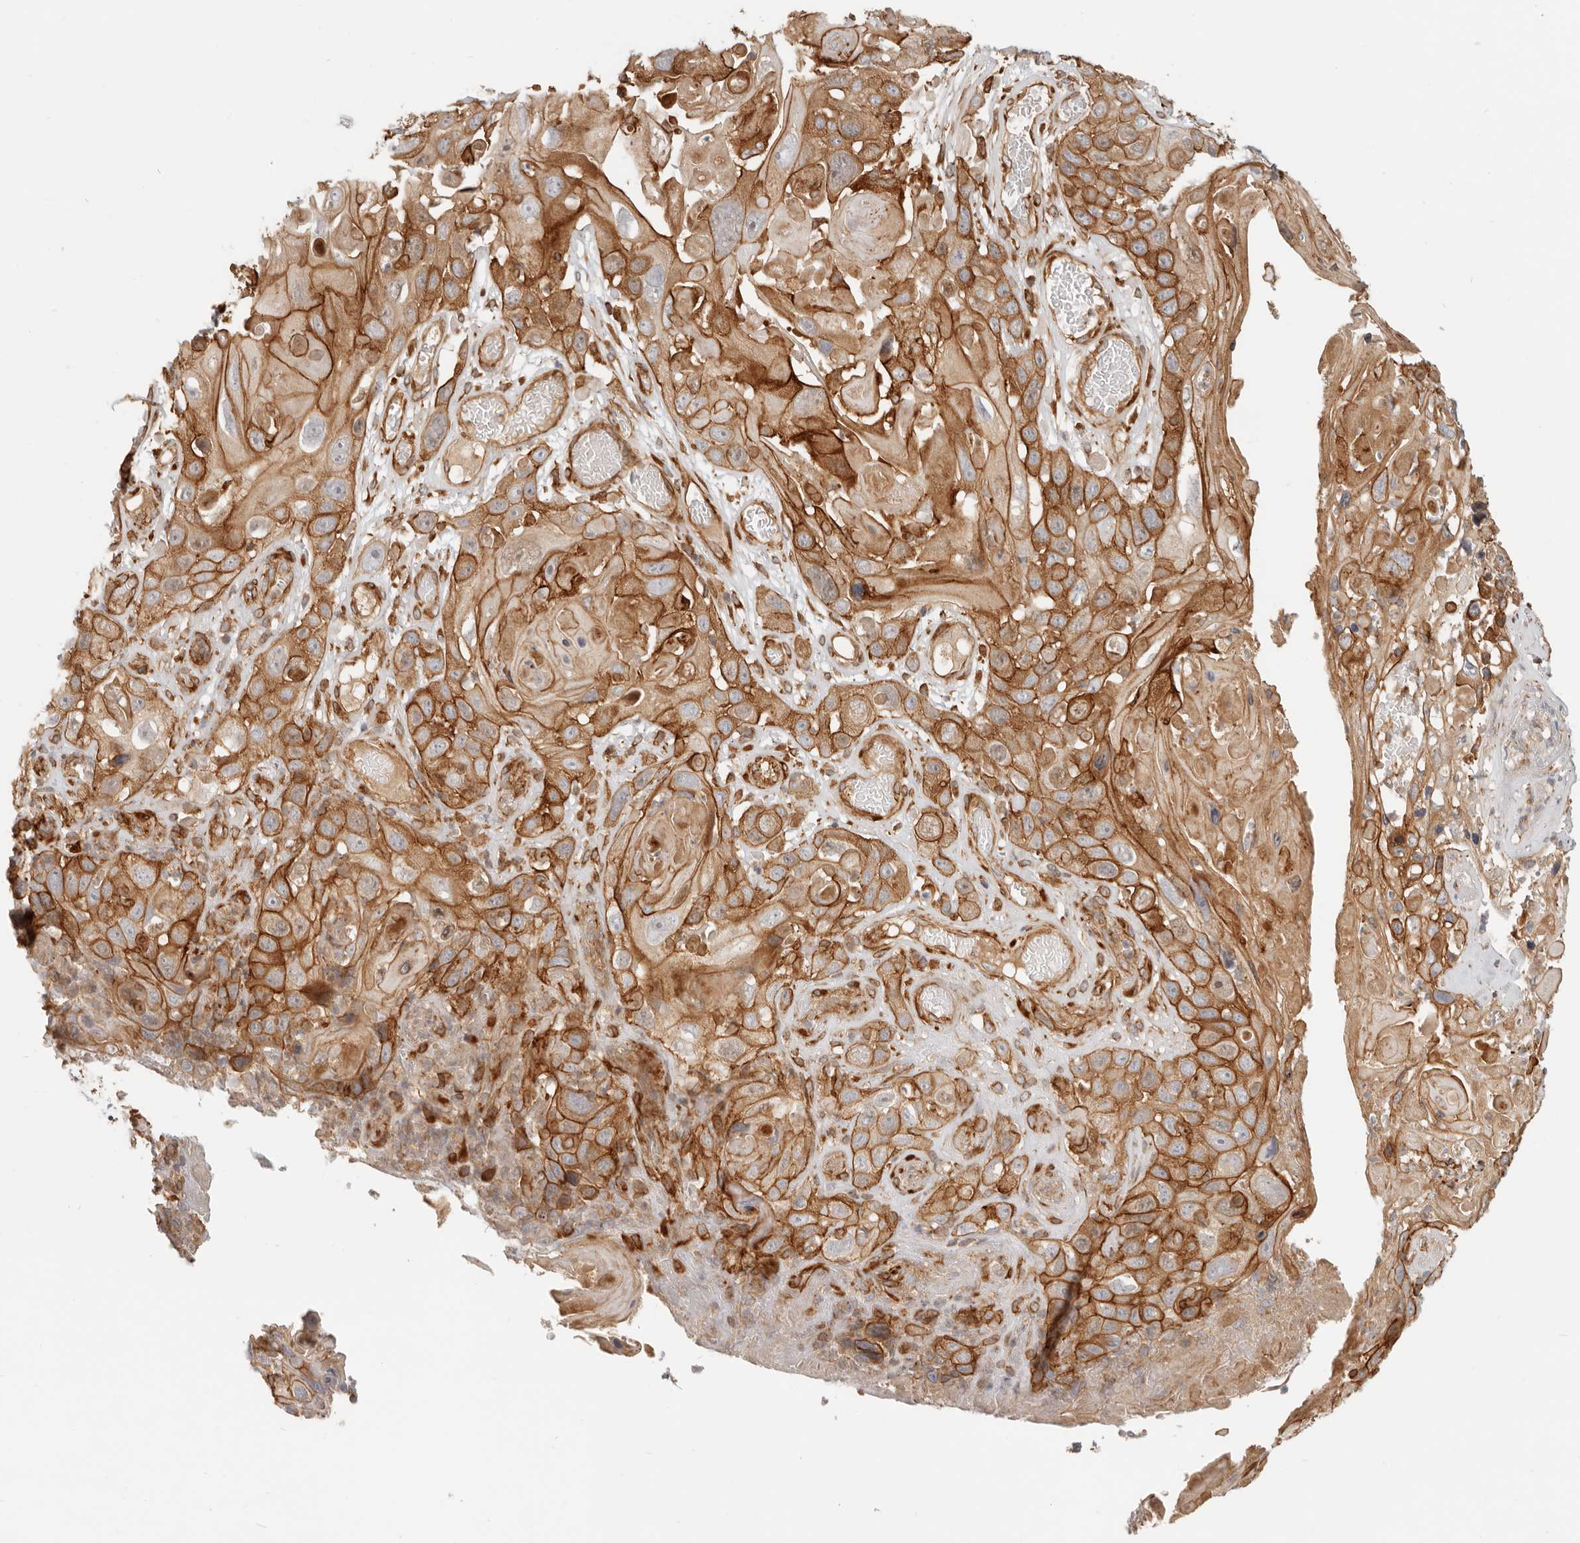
{"staining": {"intensity": "moderate", "quantity": ">75%", "location": "cytoplasmic/membranous"}, "tissue": "skin cancer", "cell_type": "Tumor cells", "image_type": "cancer", "snomed": [{"axis": "morphology", "description": "Squamous cell carcinoma, NOS"}, {"axis": "topography", "description": "Skin"}], "caption": "Brown immunohistochemical staining in human skin cancer demonstrates moderate cytoplasmic/membranous positivity in about >75% of tumor cells.", "gene": "UFSP1", "patient": {"sex": "male", "age": 55}}